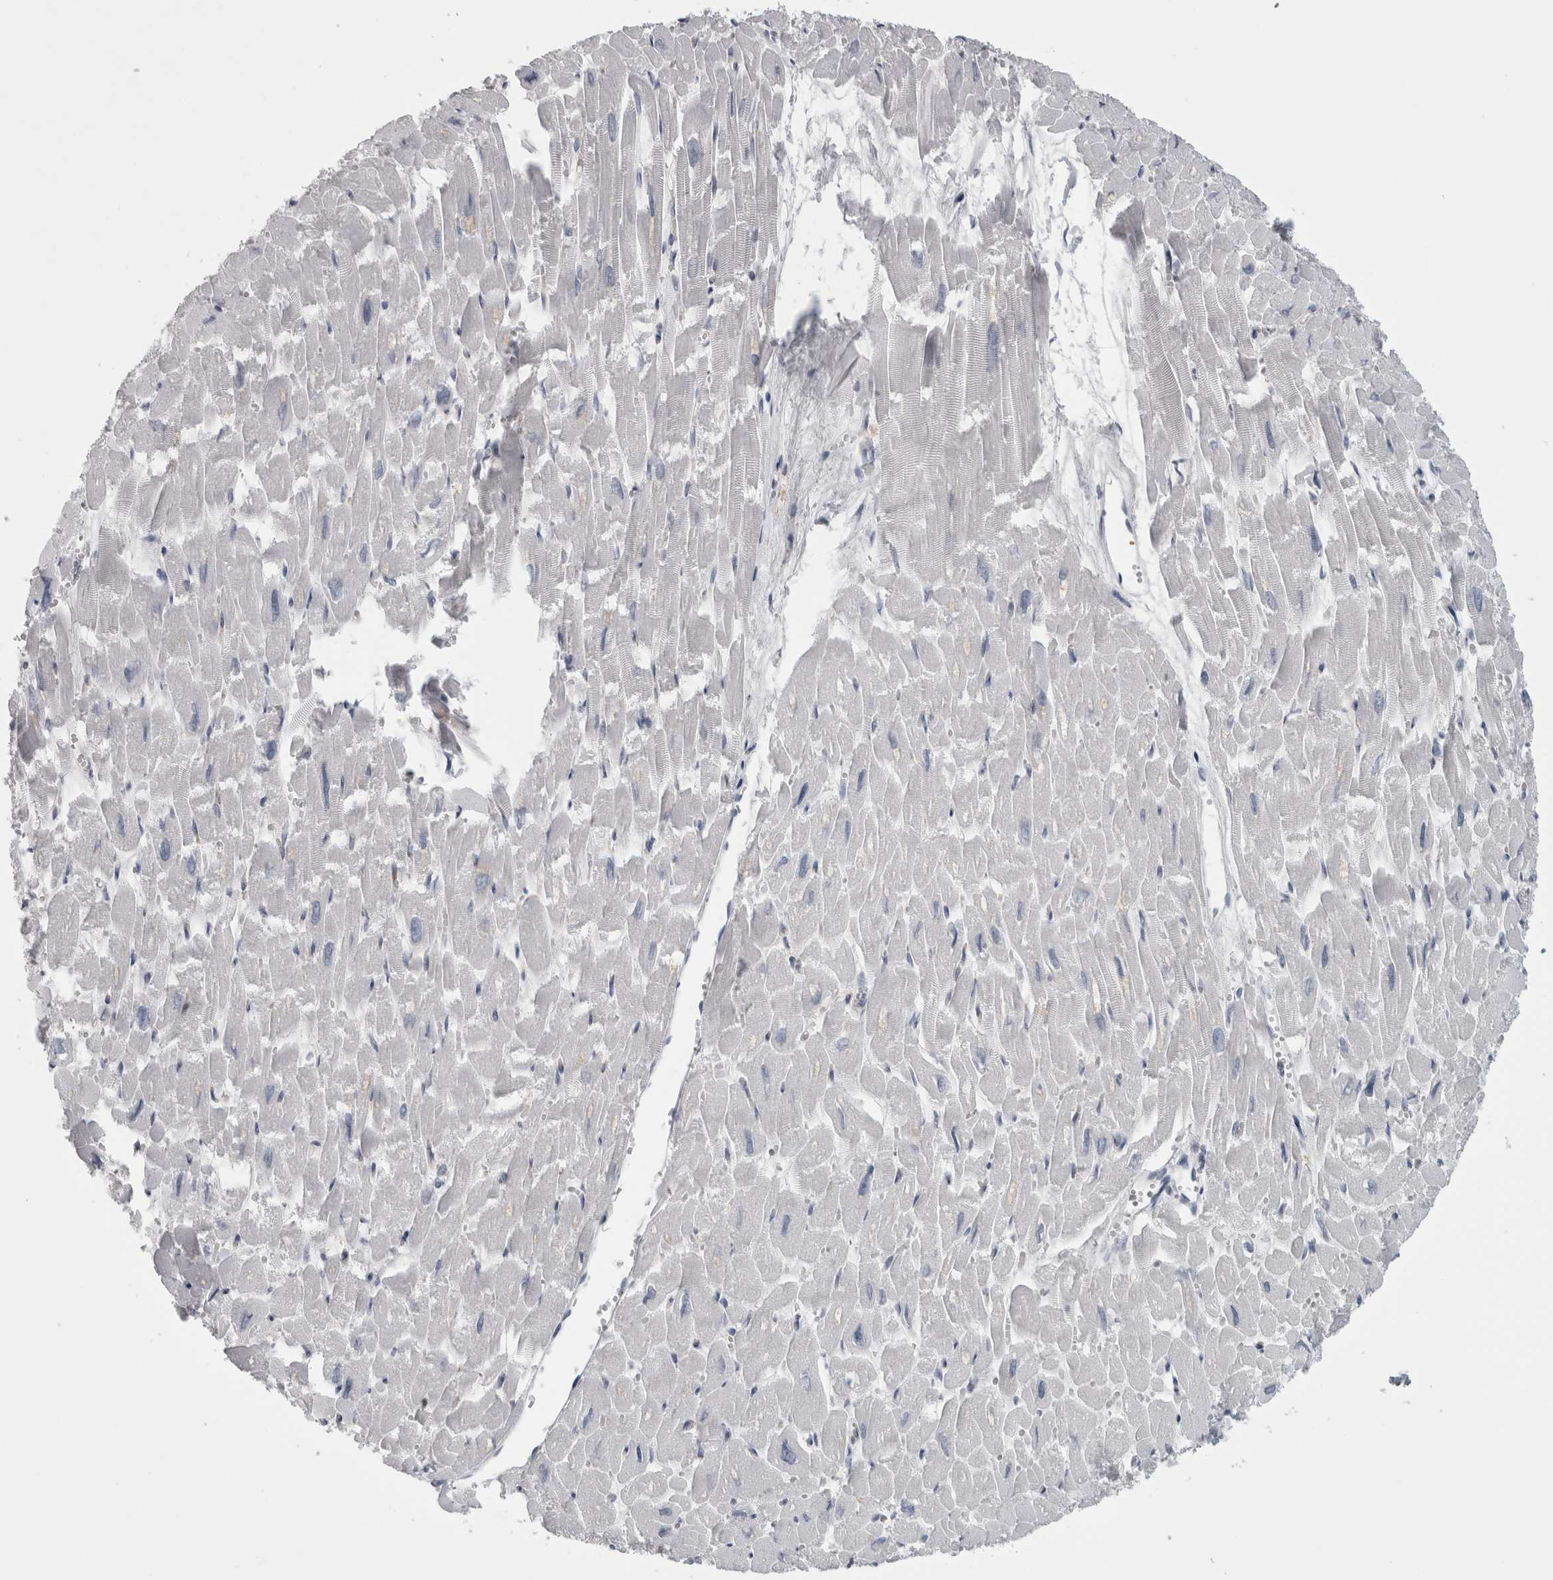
{"staining": {"intensity": "negative", "quantity": "none", "location": "none"}, "tissue": "heart muscle", "cell_type": "Cardiomyocytes", "image_type": "normal", "snomed": [{"axis": "morphology", "description": "Normal tissue, NOS"}, {"axis": "topography", "description": "Heart"}], "caption": "Heart muscle stained for a protein using IHC displays no staining cardiomyocytes.", "gene": "PRRC2C", "patient": {"sex": "male", "age": 54}}